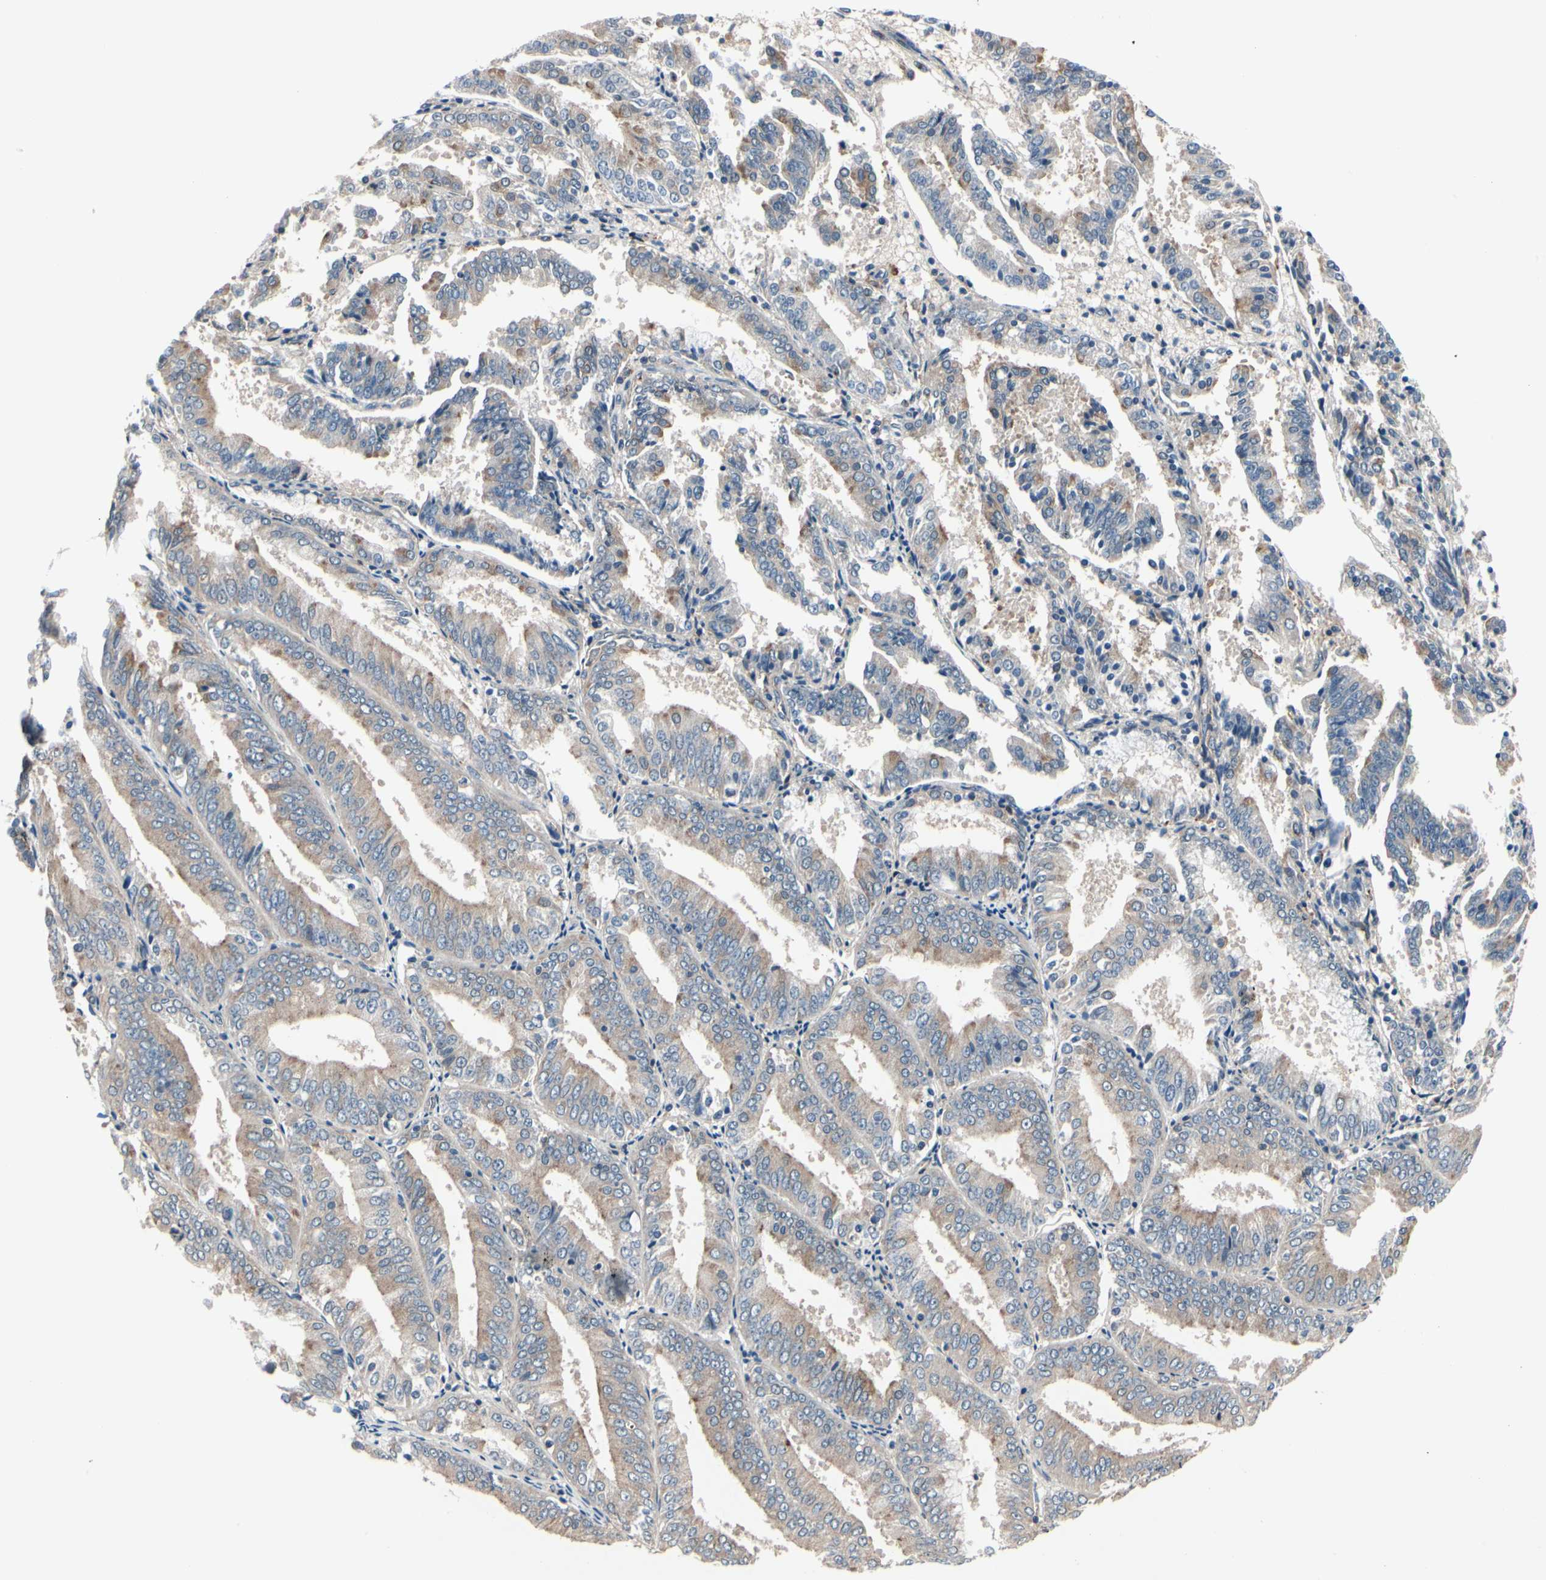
{"staining": {"intensity": "weak", "quantity": ">75%", "location": "cytoplasmic/membranous"}, "tissue": "endometrial cancer", "cell_type": "Tumor cells", "image_type": "cancer", "snomed": [{"axis": "morphology", "description": "Adenocarcinoma, NOS"}, {"axis": "topography", "description": "Endometrium"}], "caption": "Protein expression by immunohistochemistry (IHC) reveals weak cytoplasmic/membranous expression in approximately >75% of tumor cells in endometrial cancer.", "gene": "PRKAR2B", "patient": {"sex": "female", "age": 63}}